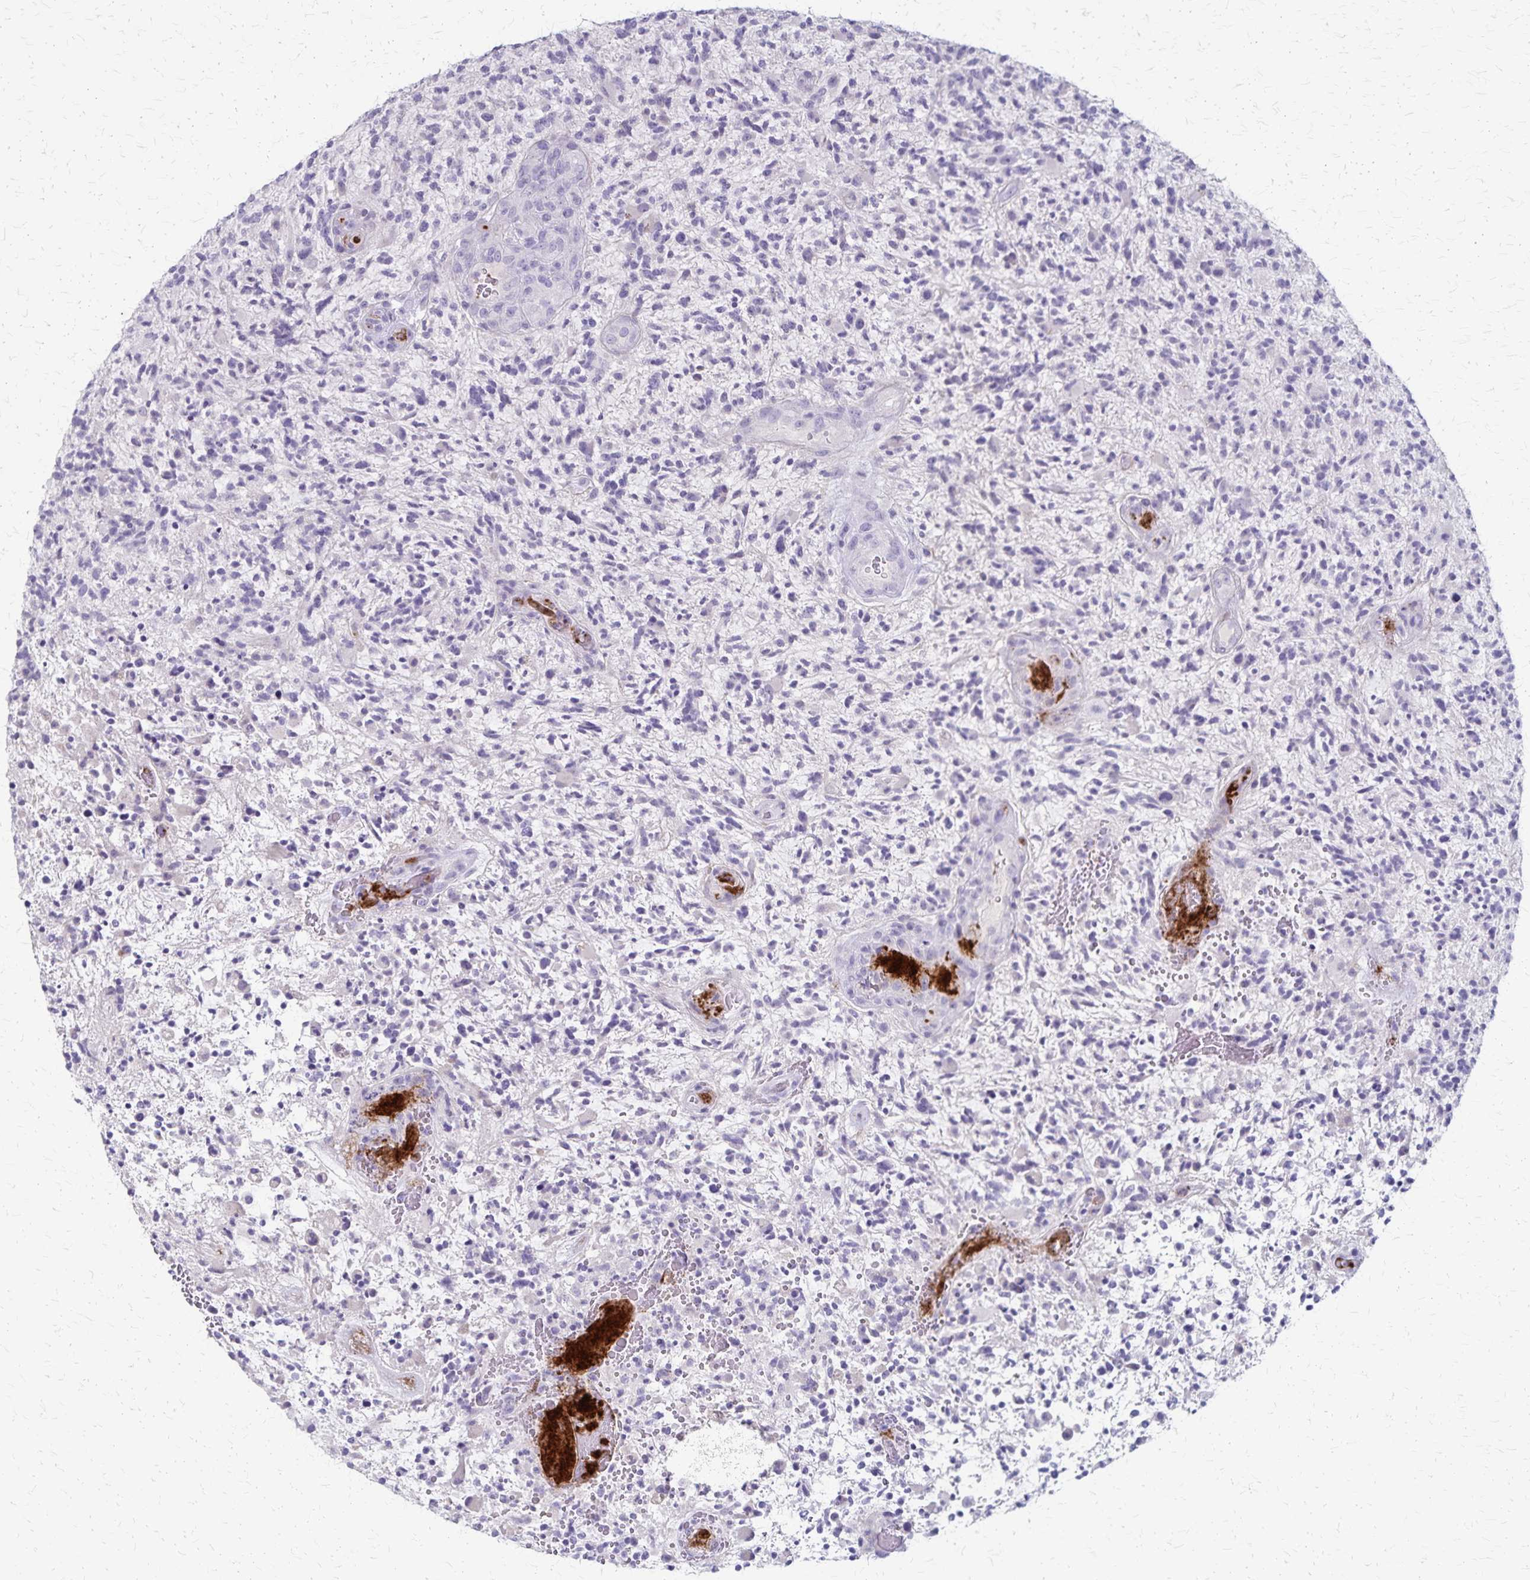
{"staining": {"intensity": "negative", "quantity": "none", "location": "none"}, "tissue": "glioma", "cell_type": "Tumor cells", "image_type": "cancer", "snomed": [{"axis": "morphology", "description": "Glioma, malignant, High grade"}, {"axis": "topography", "description": "Brain"}], "caption": "A histopathology image of malignant high-grade glioma stained for a protein exhibits no brown staining in tumor cells.", "gene": "RASL10B", "patient": {"sex": "female", "age": 71}}